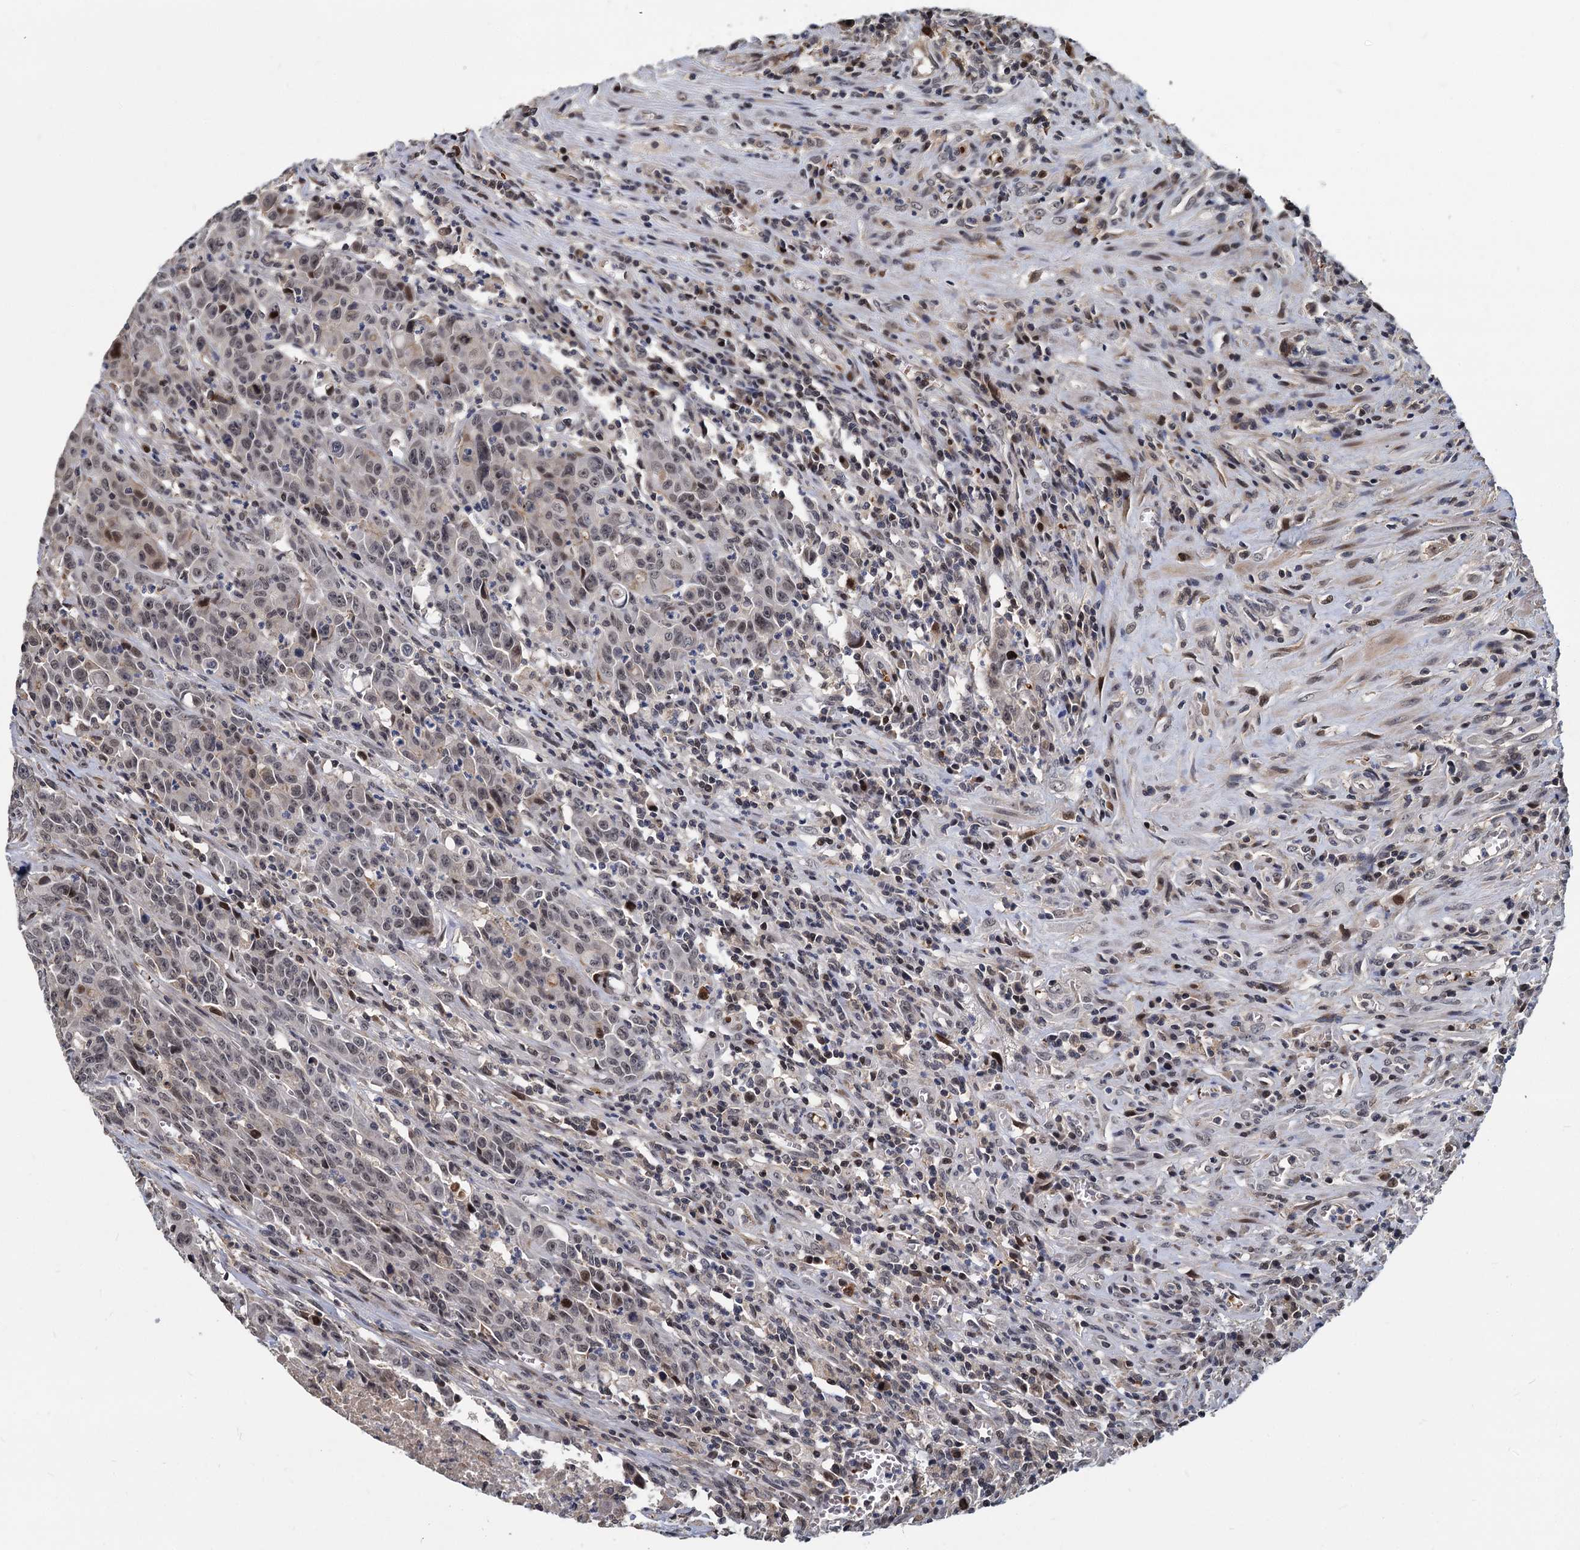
{"staining": {"intensity": "weak", "quantity": "25%-75%", "location": "nuclear"}, "tissue": "colorectal cancer", "cell_type": "Tumor cells", "image_type": "cancer", "snomed": [{"axis": "morphology", "description": "Adenocarcinoma, NOS"}, {"axis": "topography", "description": "Colon"}], "caption": "Tumor cells demonstrate low levels of weak nuclear staining in approximately 25%-75% of cells in colorectal cancer (adenocarcinoma). (Stains: DAB in brown, nuclei in blue, Microscopy: brightfield microscopy at high magnification).", "gene": "FANCI", "patient": {"sex": "male", "age": 62}}